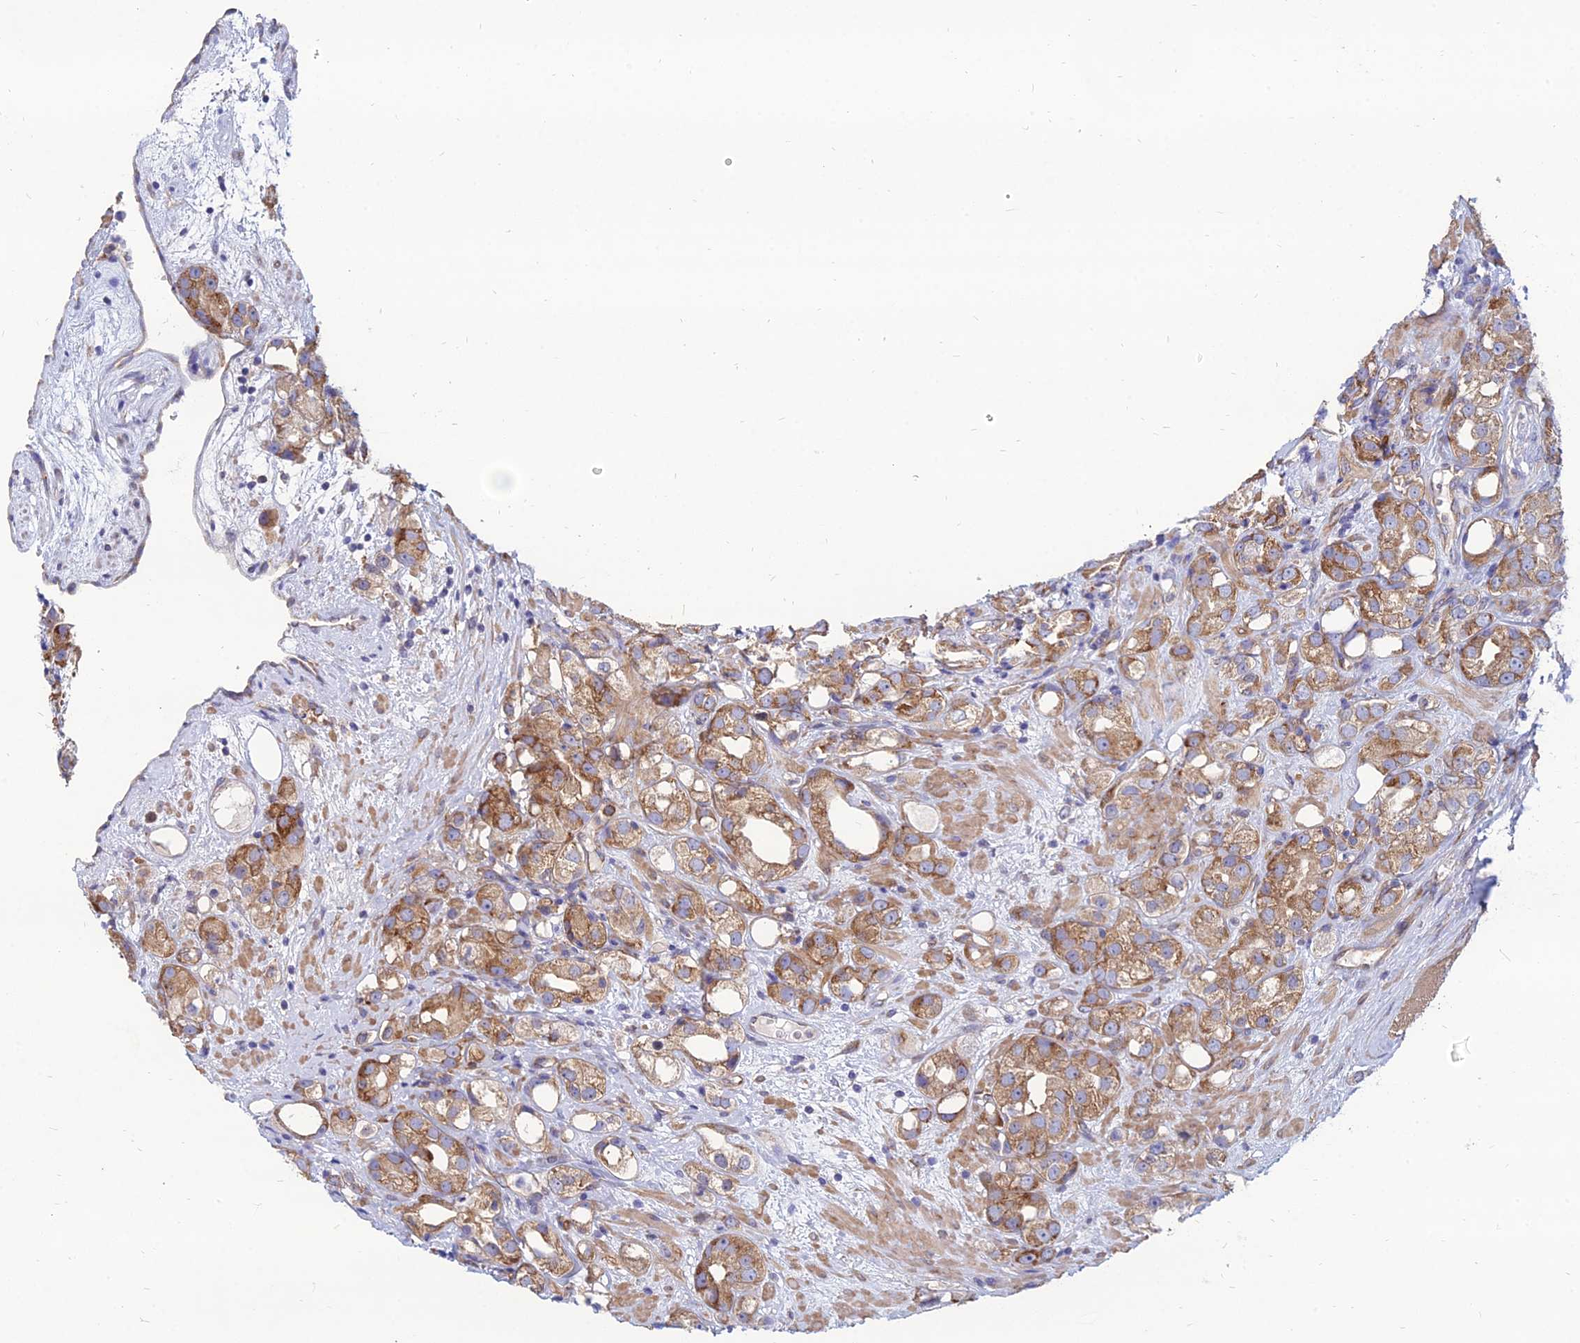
{"staining": {"intensity": "moderate", "quantity": ">75%", "location": "cytoplasmic/membranous"}, "tissue": "prostate cancer", "cell_type": "Tumor cells", "image_type": "cancer", "snomed": [{"axis": "morphology", "description": "Adenocarcinoma, NOS"}, {"axis": "topography", "description": "Prostate"}], "caption": "Moderate cytoplasmic/membranous positivity is identified in approximately >75% of tumor cells in adenocarcinoma (prostate).", "gene": "TXLNA", "patient": {"sex": "male", "age": 79}}